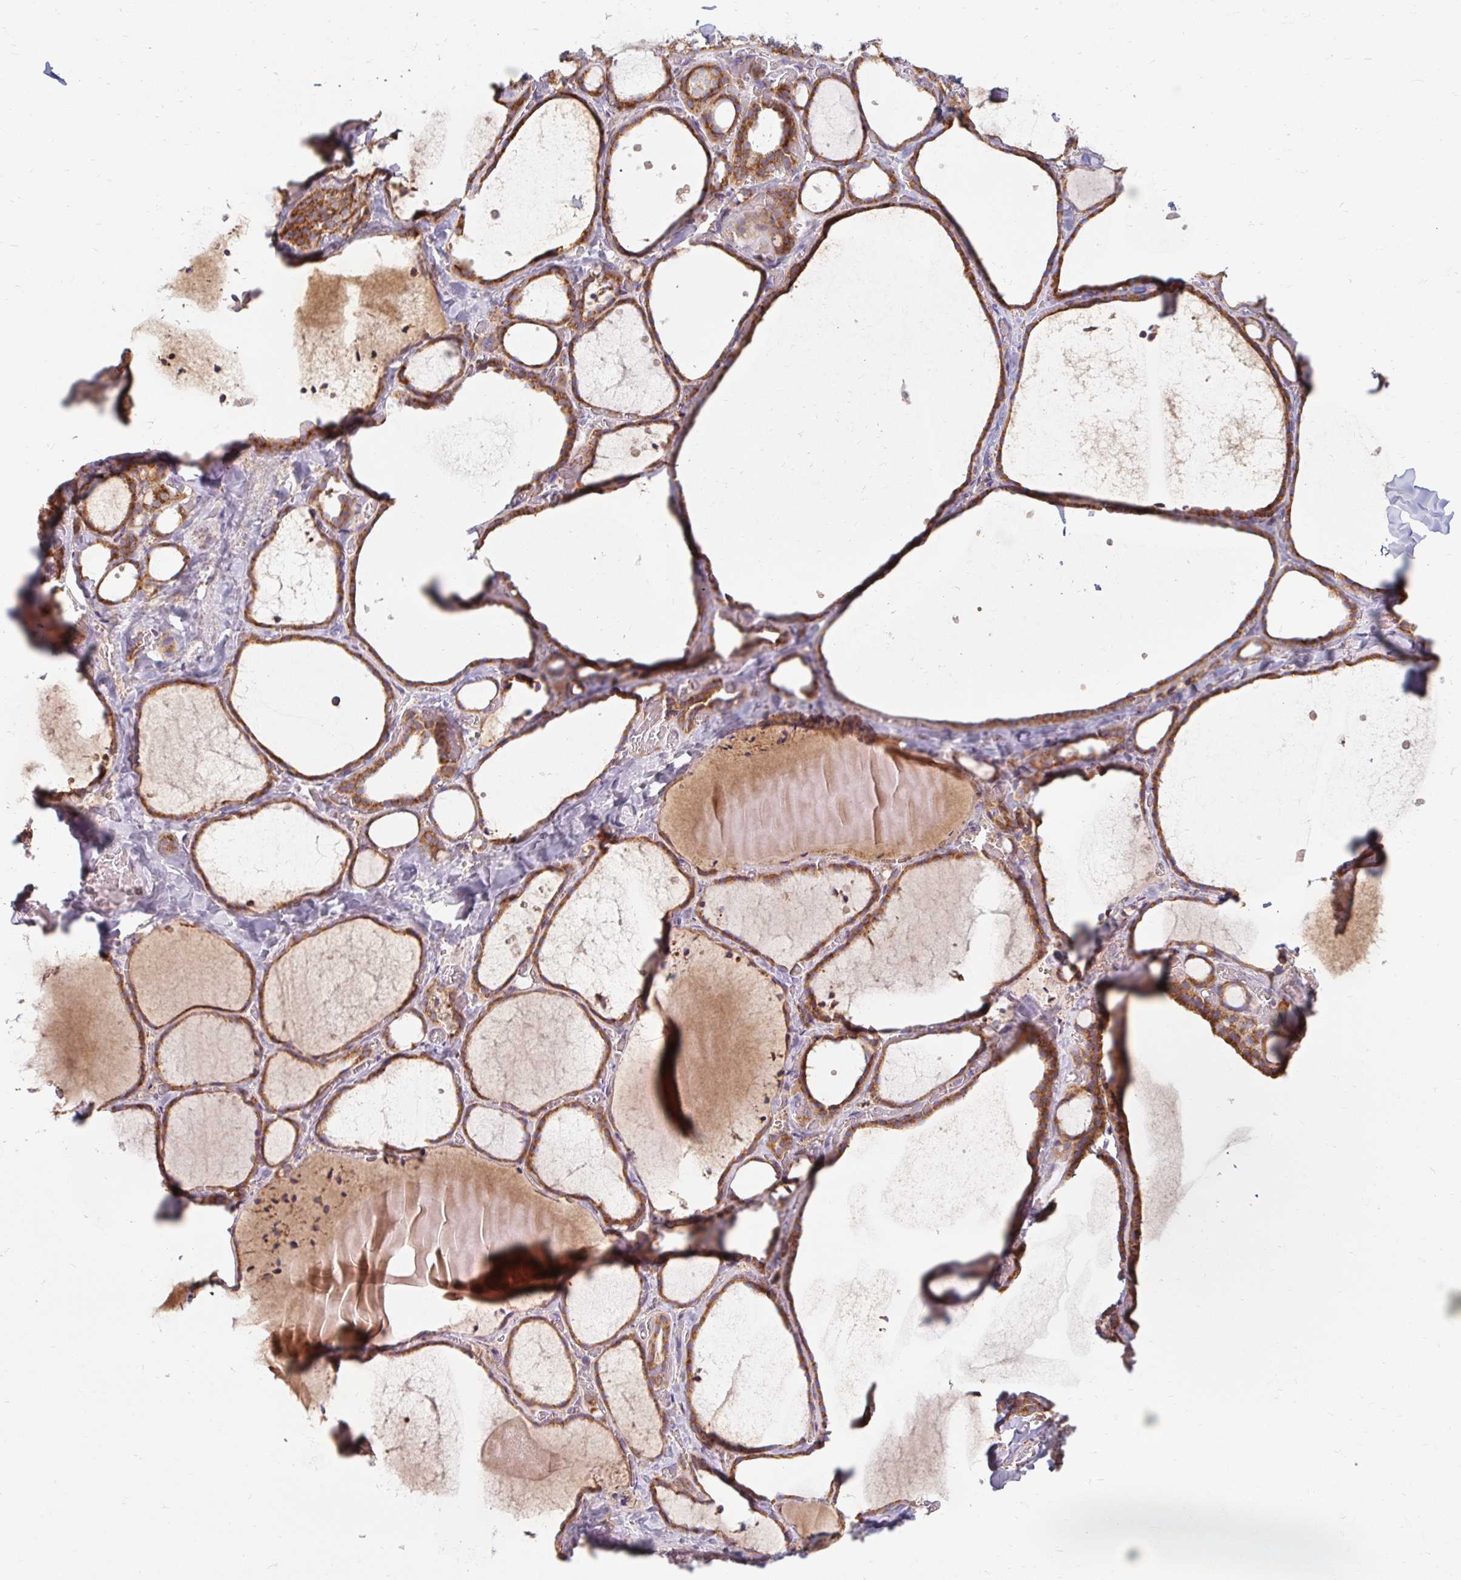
{"staining": {"intensity": "moderate", "quantity": ">75%", "location": "cytoplasmic/membranous"}, "tissue": "thyroid gland", "cell_type": "Glandular cells", "image_type": "normal", "snomed": [{"axis": "morphology", "description": "Normal tissue, NOS"}, {"axis": "topography", "description": "Thyroid gland"}], "caption": "Immunohistochemical staining of unremarkable thyroid gland displays medium levels of moderate cytoplasmic/membranous expression in approximately >75% of glandular cells.", "gene": "SKP2", "patient": {"sex": "female", "age": 36}}